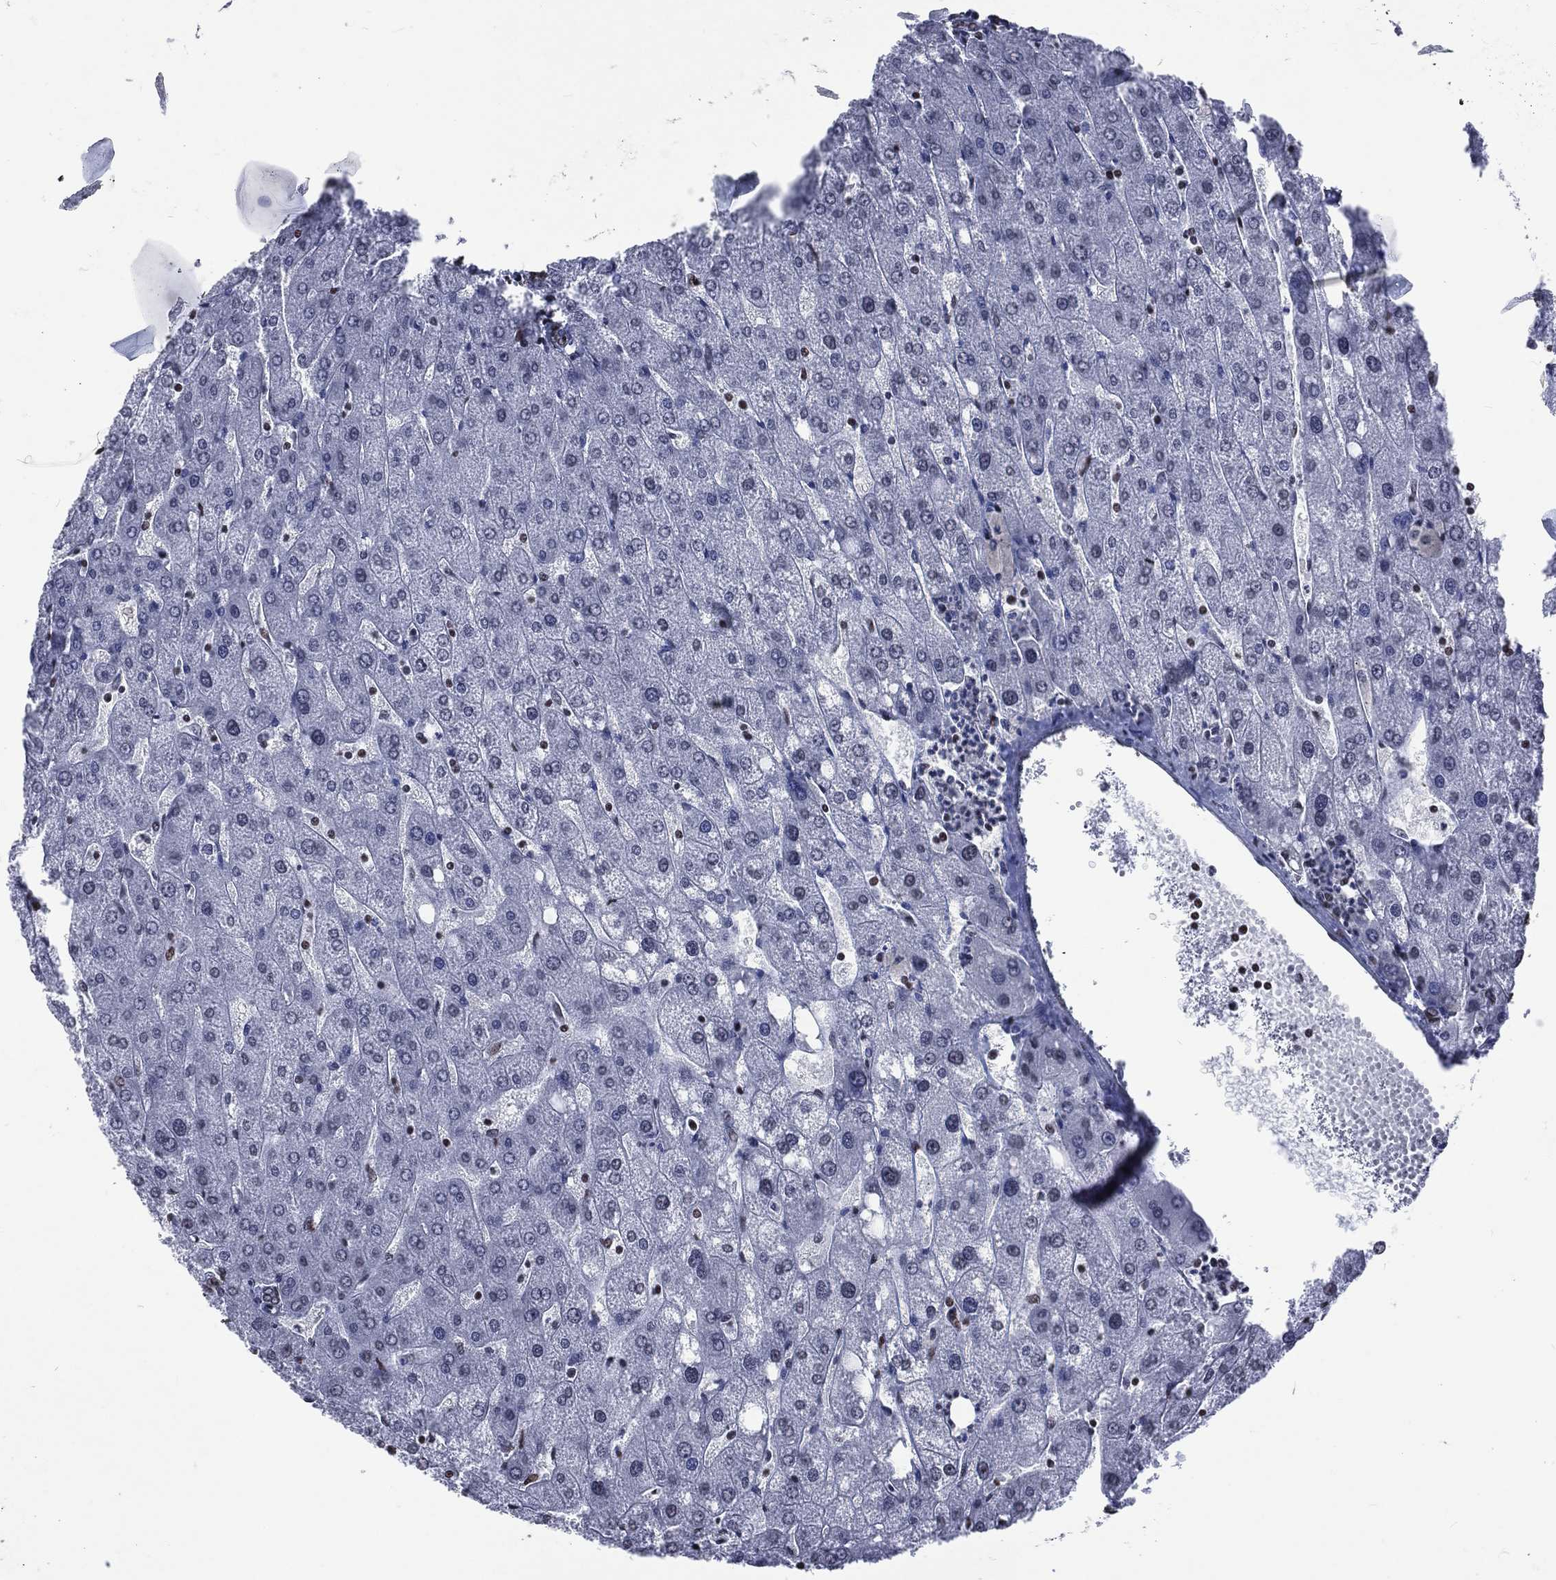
{"staining": {"intensity": "negative", "quantity": "none", "location": "none"}, "tissue": "liver", "cell_type": "Cholangiocytes", "image_type": "normal", "snomed": [{"axis": "morphology", "description": "Normal tissue, NOS"}, {"axis": "topography", "description": "Liver"}], "caption": "This is an immunohistochemistry (IHC) histopathology image of normal liver. There is no positivity in cholangiocytes.", "gene": "RETREG2", "patient": {"sex": "male", "age": 67}}